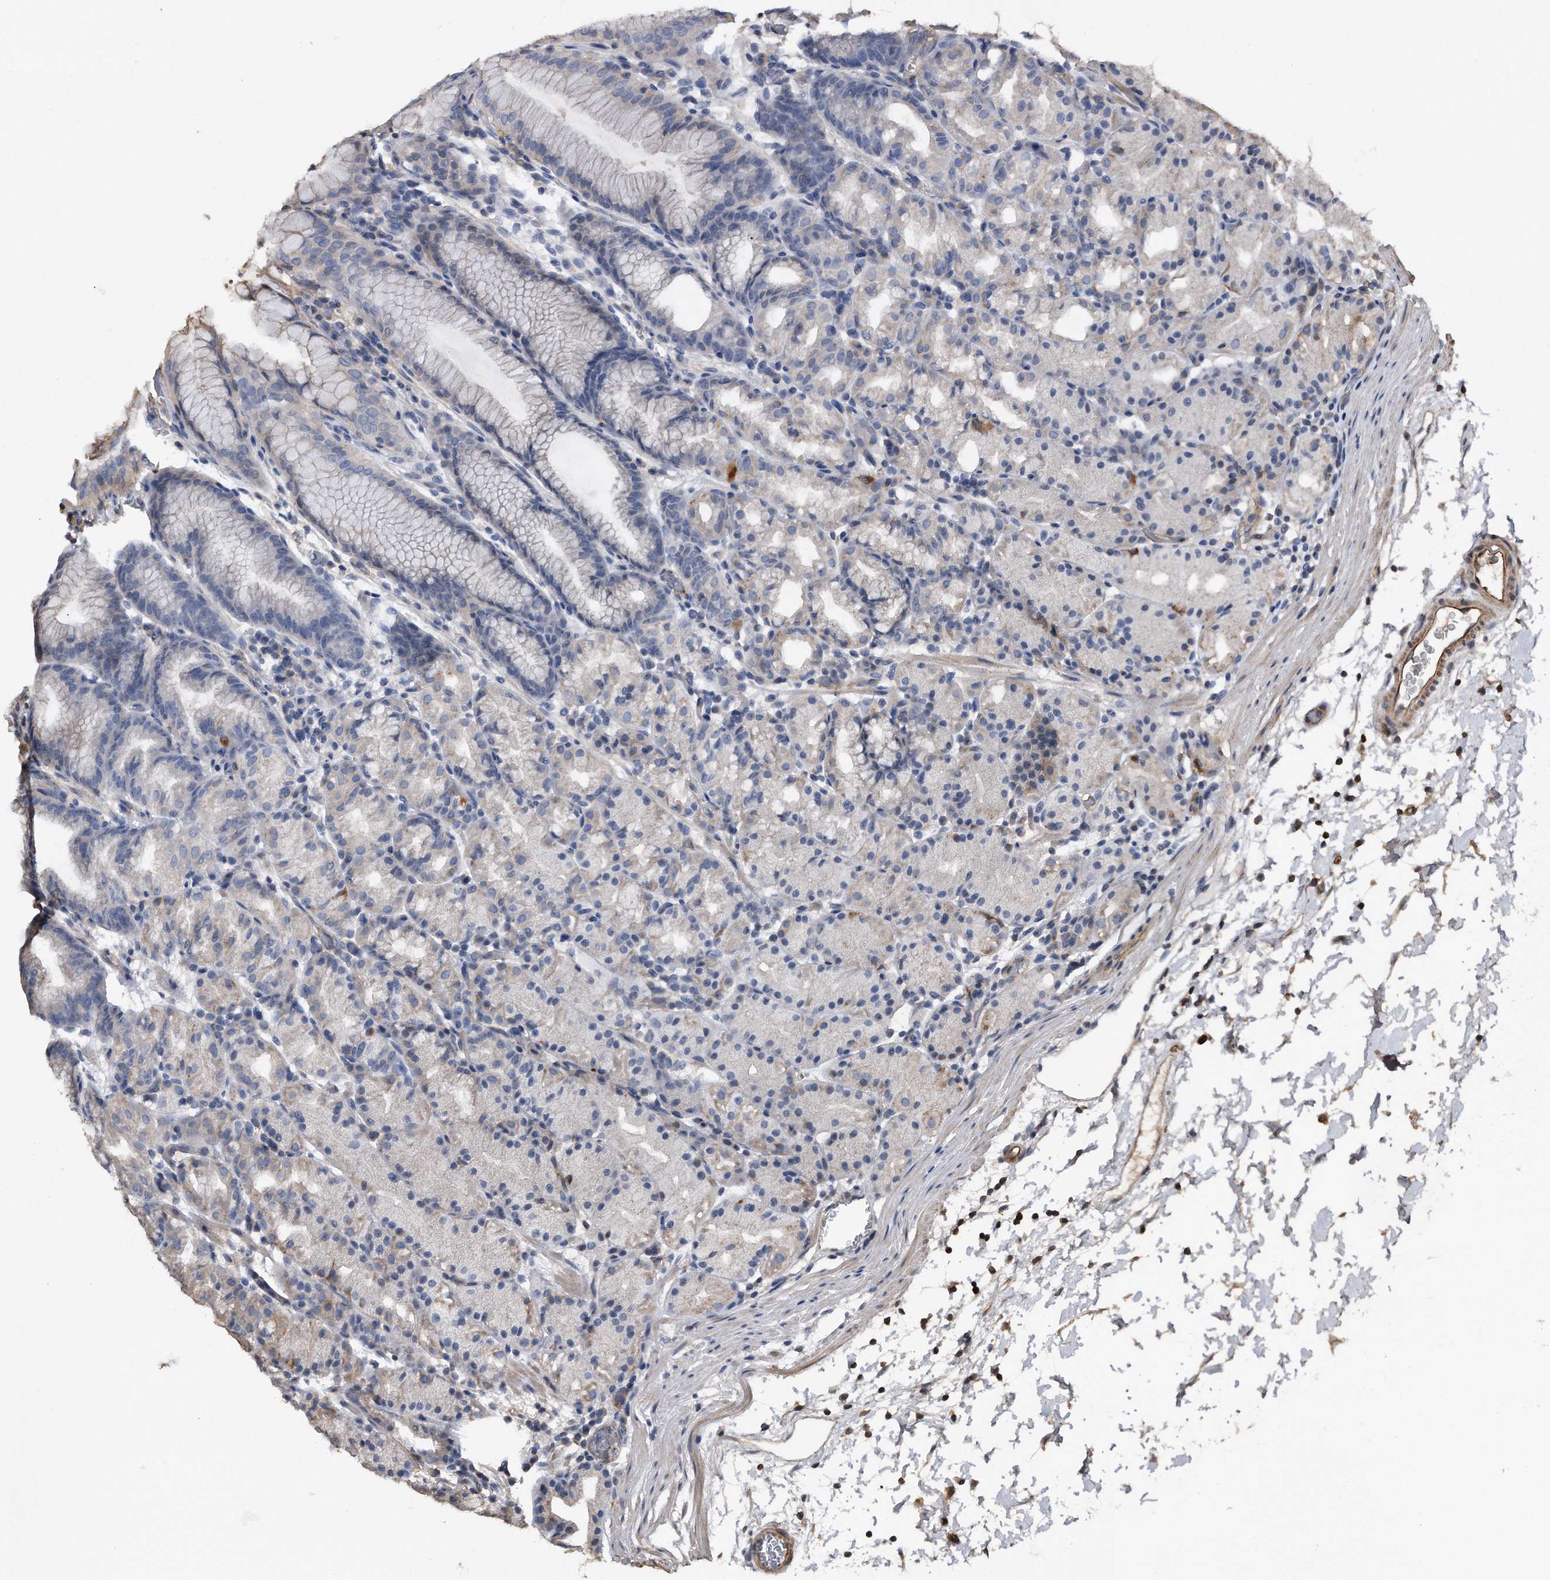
{"staining": {"intensity": "weak", "quantity": "<25%", "location": "cytoplasmic/membranous"}, "tissue": "stomach", "cell_type": "Glandular cells", "image_type": "normal", "snomed": [{"axis": "morphology", "description": "Normal tissue, NOS"}, {"axis": "topography", "description": "Stomach, upper"}], "caption": "This is an immunohistochemistry (IHC) micrograph of normal human stomach. There is no positivity in glandular cells.", "gene": "KCND3", "patient": {"sex": "male", "age": 48}}